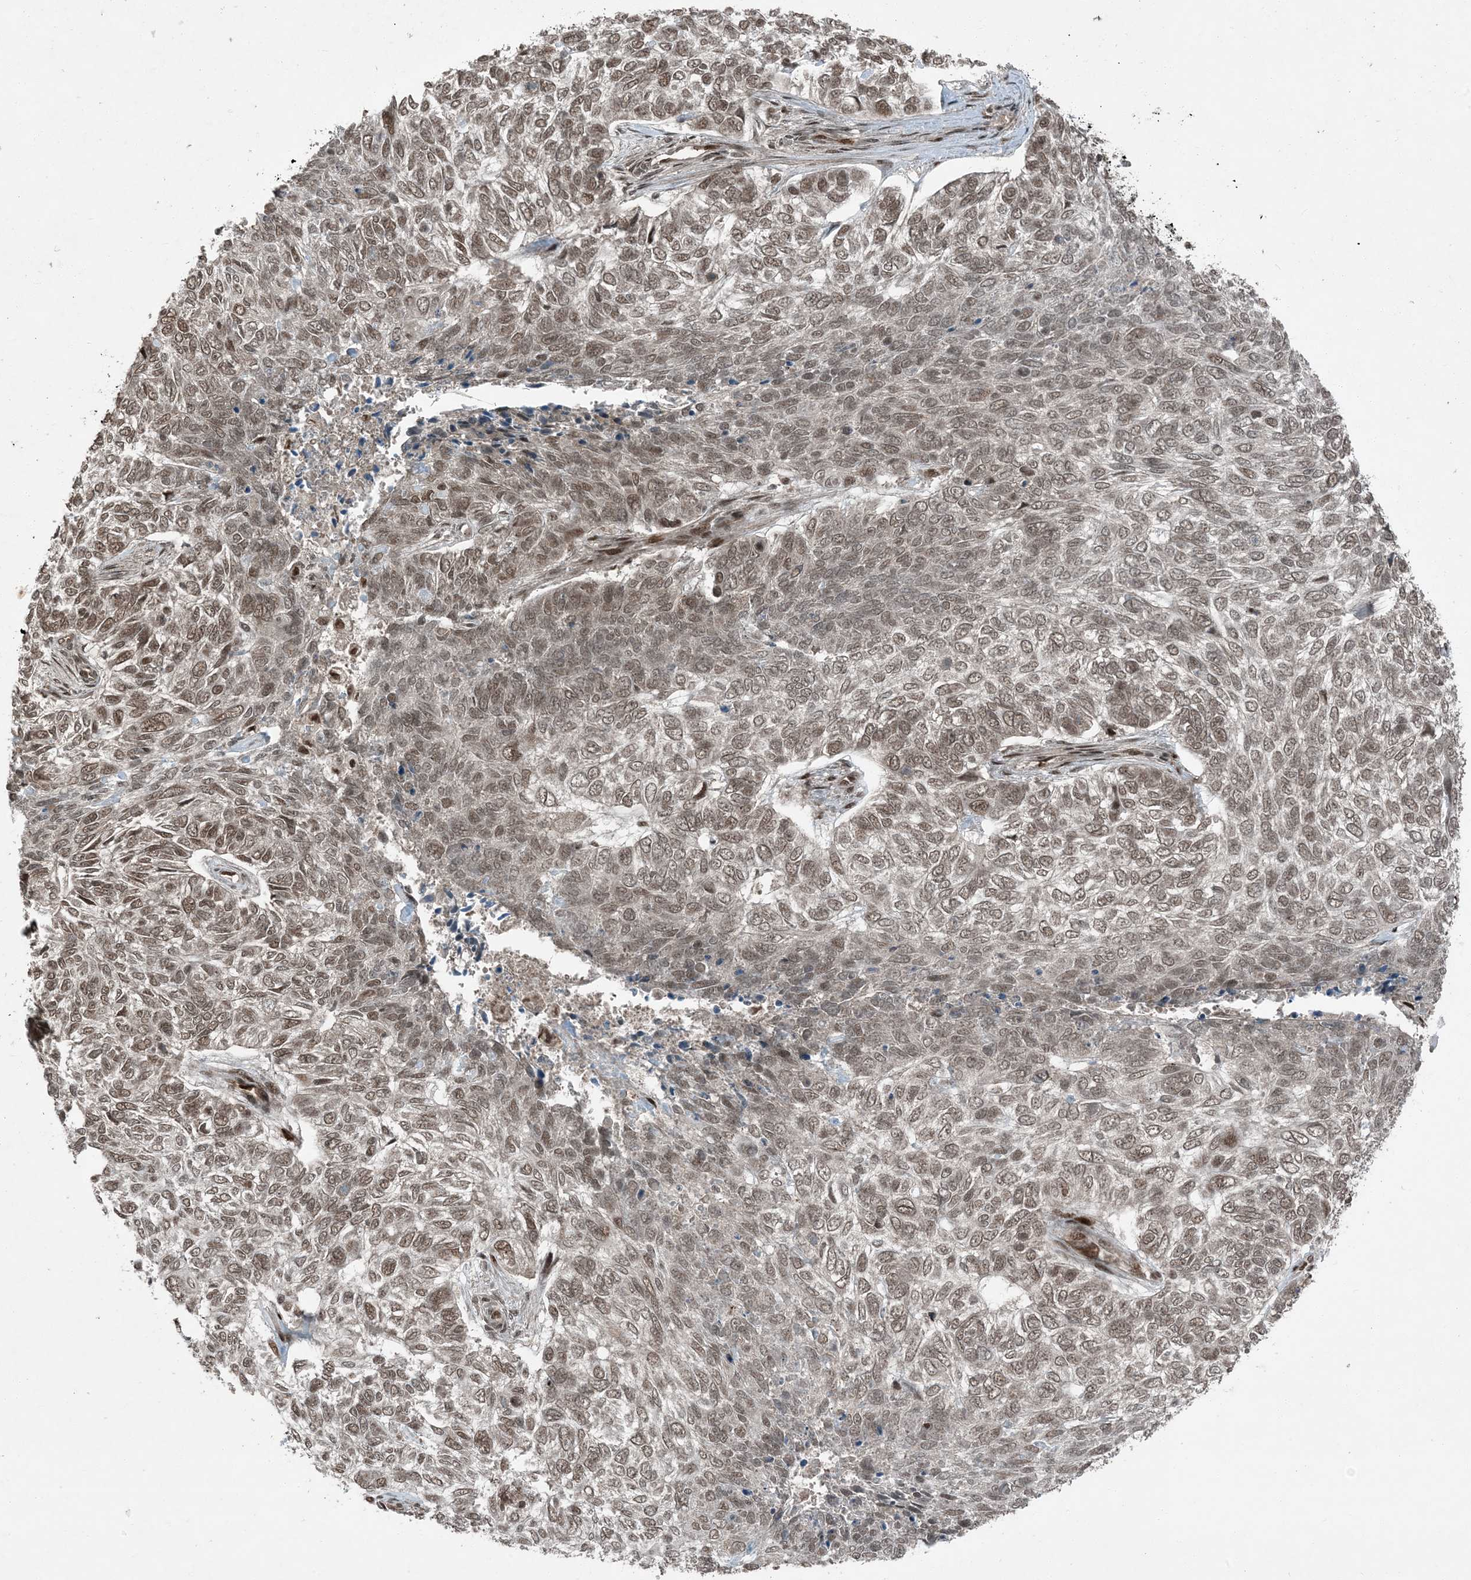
{"staining": {"intensity": "weak", "quantity": ">75%", "location": "nuclear"}, "tissue": "skin cancer", "cell_type": "Tumor cells", "image_type": "cancer", "snomed": [{"axis": "morphology", "description": "Basal cell carcinoma"}, {"axis": "topography", "description": "Skin"}], "caption": "Skin basal cell carcinoma tissue displays weak nuclear positivity in approximately >75% of tumor cells, visualized by immunohistochemistry.", "gene": "TRAPPC12", "patient": {"sex": "female", "age": 65}}